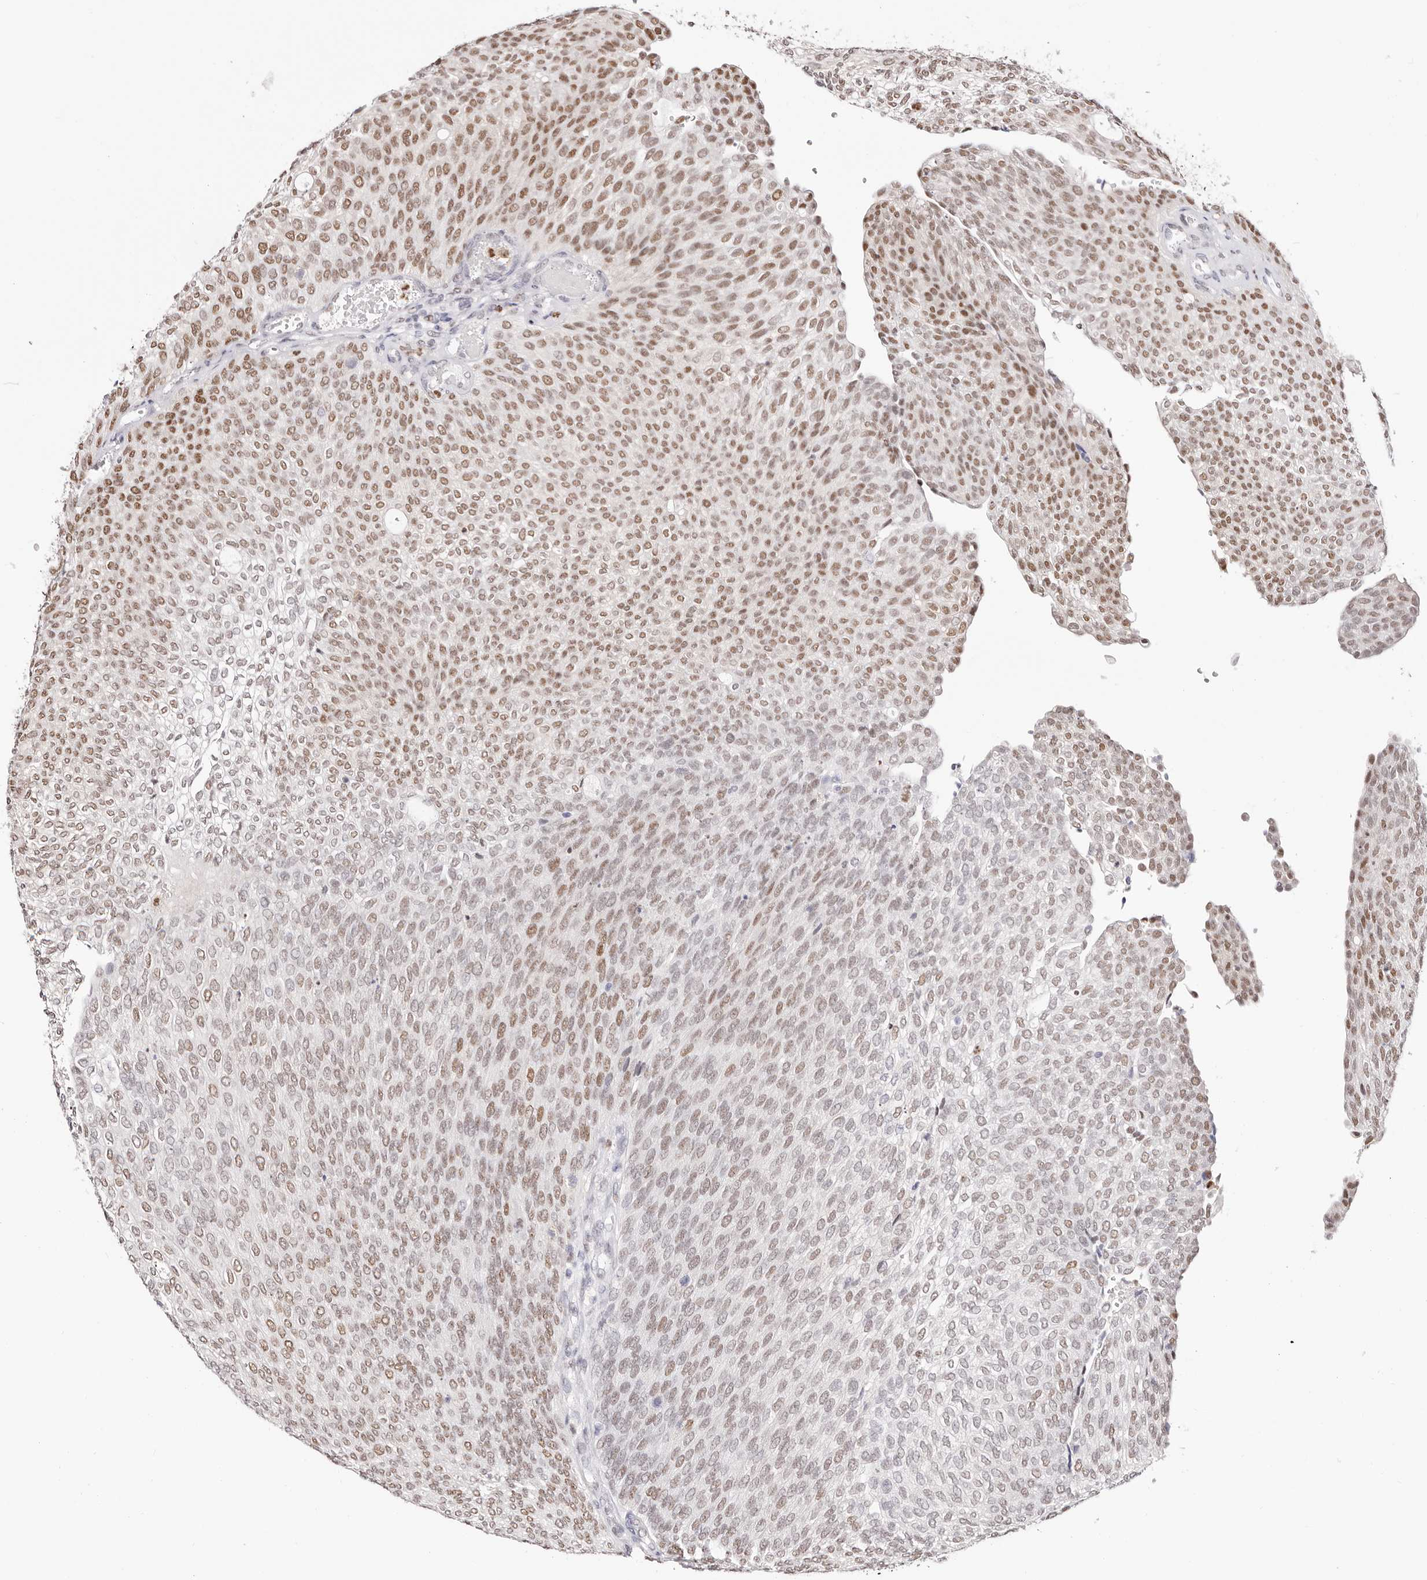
{"staining": {"intensity": "moderate", "quantity": ">75%", "location": "nuclear"}, "tissue": "urothelial cancer", "cell_type": "Tumor cells", "image_type": "cancer", "snomed": [{"axis": "morphology", "description": "Urothelial carcinoma, Low grade"}, {"axis": "topography", "description": "Urinary bladder"}], "caption": "Immunohistochemistry (IHC) (DAB) staining of human low-grade urothelial carcinoma displays moderate nuclear protein positivity in about >75% of tumor cells.", "gene": "TKT", "patient": {"sex": "female", "age": 79}}